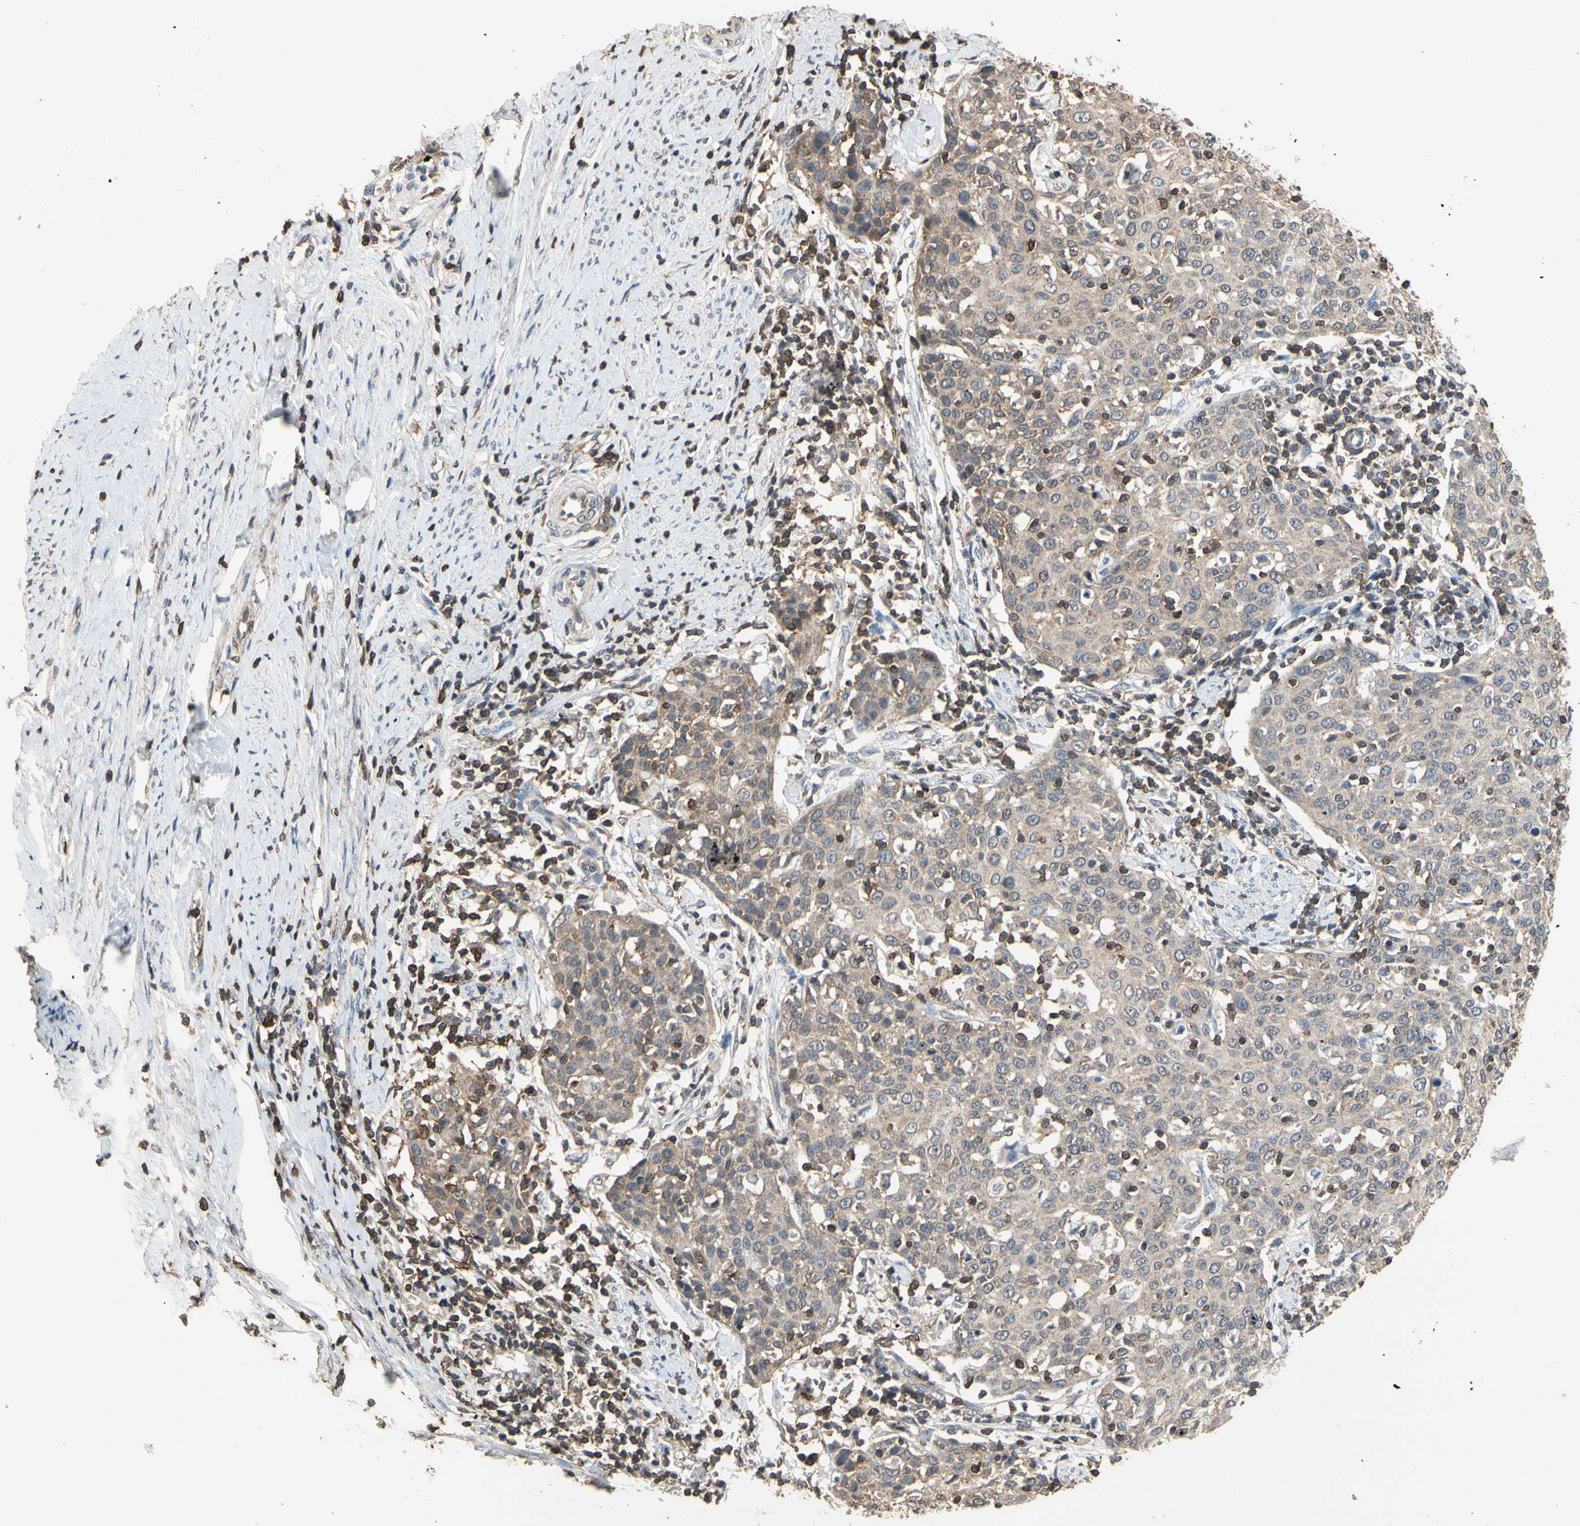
{"staining": {"intensity": "weak", "quantity": "25%-75%", "location": "cytoplasmic/membranous"}, "tissue": "cervical cancer", "cell_type": "Tumor cells", "image_type": "cancer", "snomed": [{"axis": "morphology", "description": "Squamous cell carcinoma, NOS"}, {"axis": "topography", "description": "Cervix"}], "caption": "Cervical cancer (squamous cell carcinoma) stained with DAB (3,3'-diaminobenzidine) immunohistochemistry (IHC) shows low levels of weak cytoplasmic/membranous staining in about 25%-75% of tumor cells.", "gene": "MAP3K10", "patient": {"sex": "female", "age": 38}}